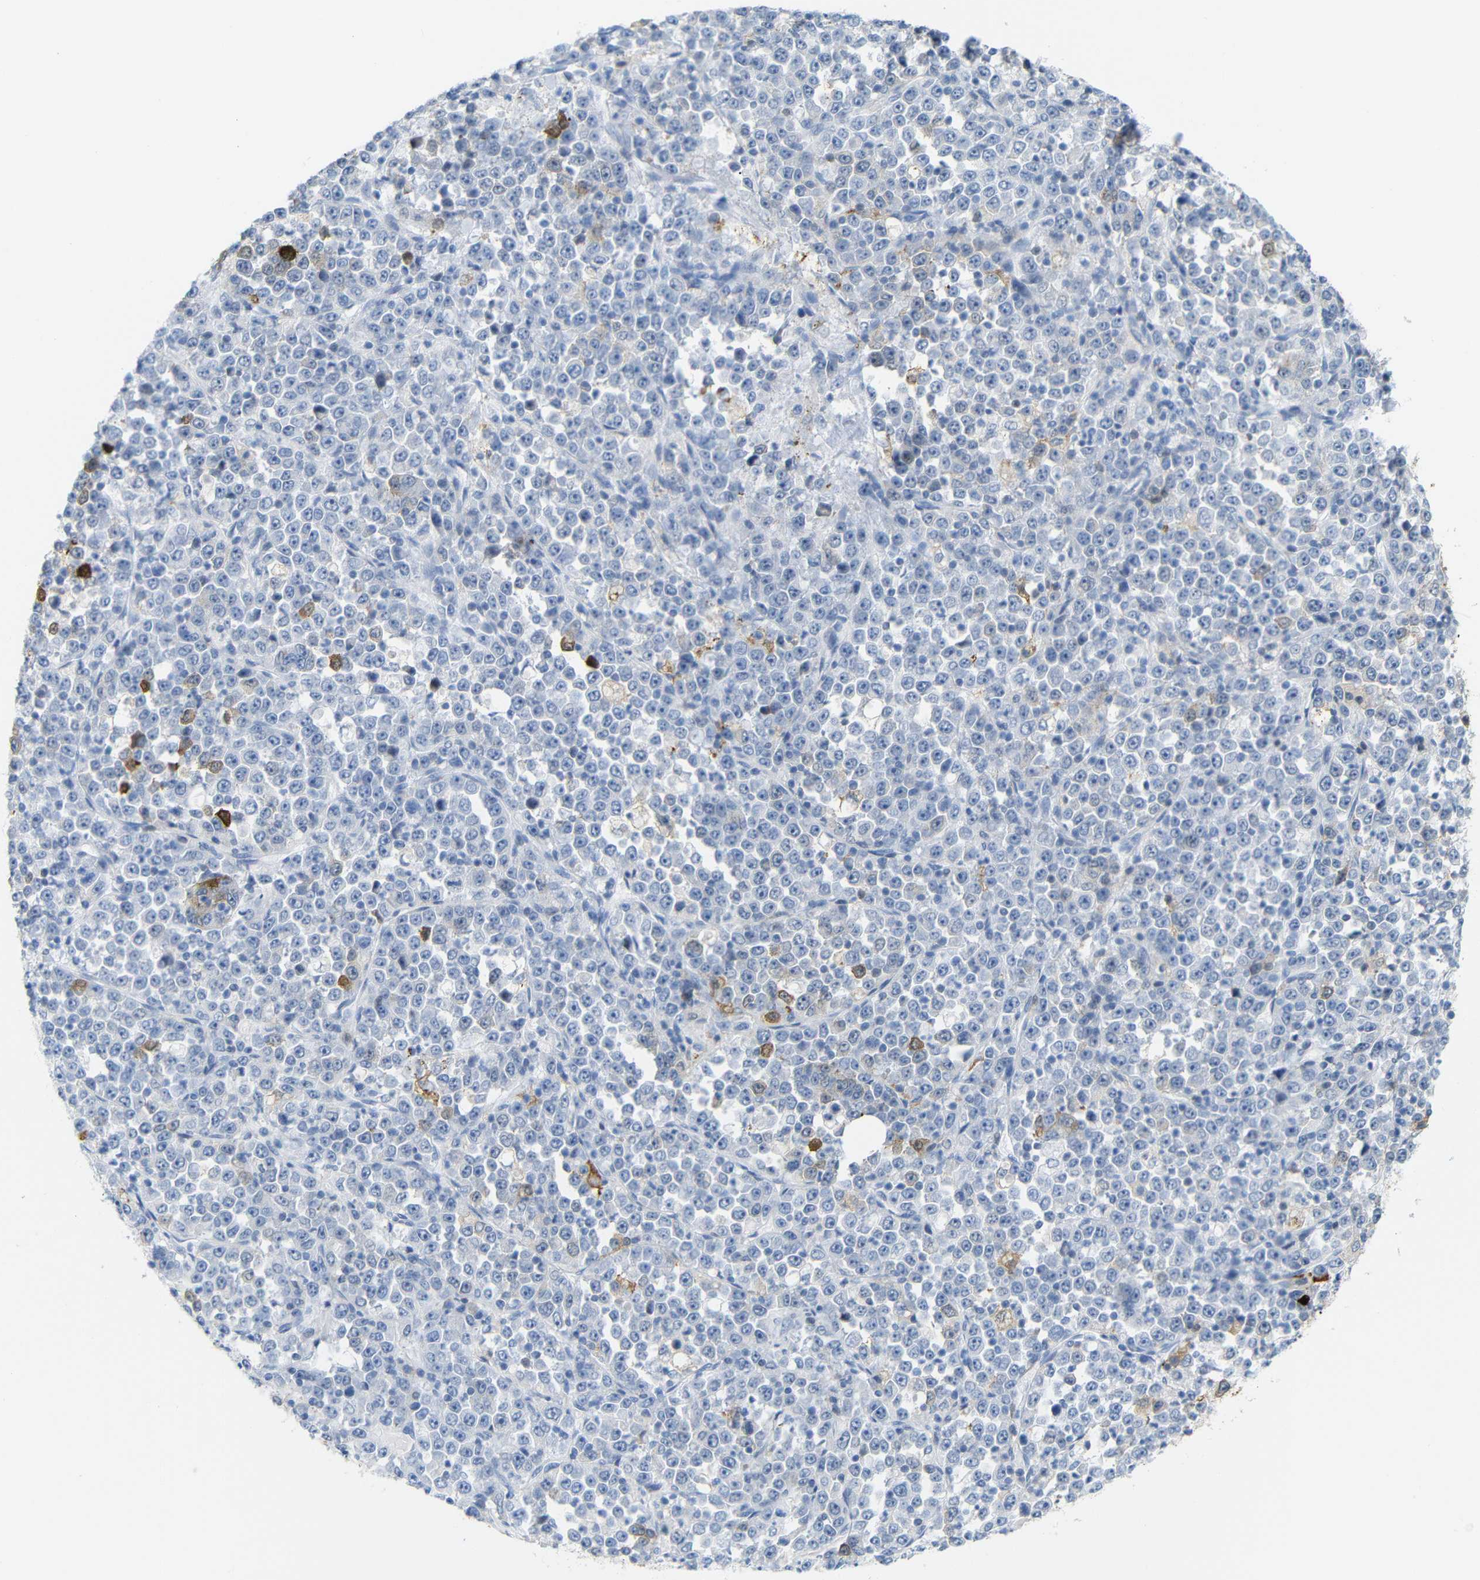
{"staining": {"intensity": "strong", "quantity": "<25%", "location": "cytoplasmic/membranous,nuclear"}, "tissue": "stomach cancer", "cell_type": "Tumor cells", "image_type": "cancer", "snomed": [{"axis": "morphology", "description": "Normal tissue, NOS"}, {"axis": "morphology", "description": "Adenocarcinoma, NOS"}, {"axis": "topography", "description": "Stomach, upper"}, {"axis": "topography", "description": "Stomach"}], "caption": "Stomach cancer tissue shows strong cytoplasmic/membranous and nuclear staining in approximately <25% of tumor cells The protein of interest is stained brown, and the nuclei are stained in blue (DAB IHC with brightfield microscopy, high magnification).", "gene": "MT1A", "patient": {"sex": "male", "age": 59}}